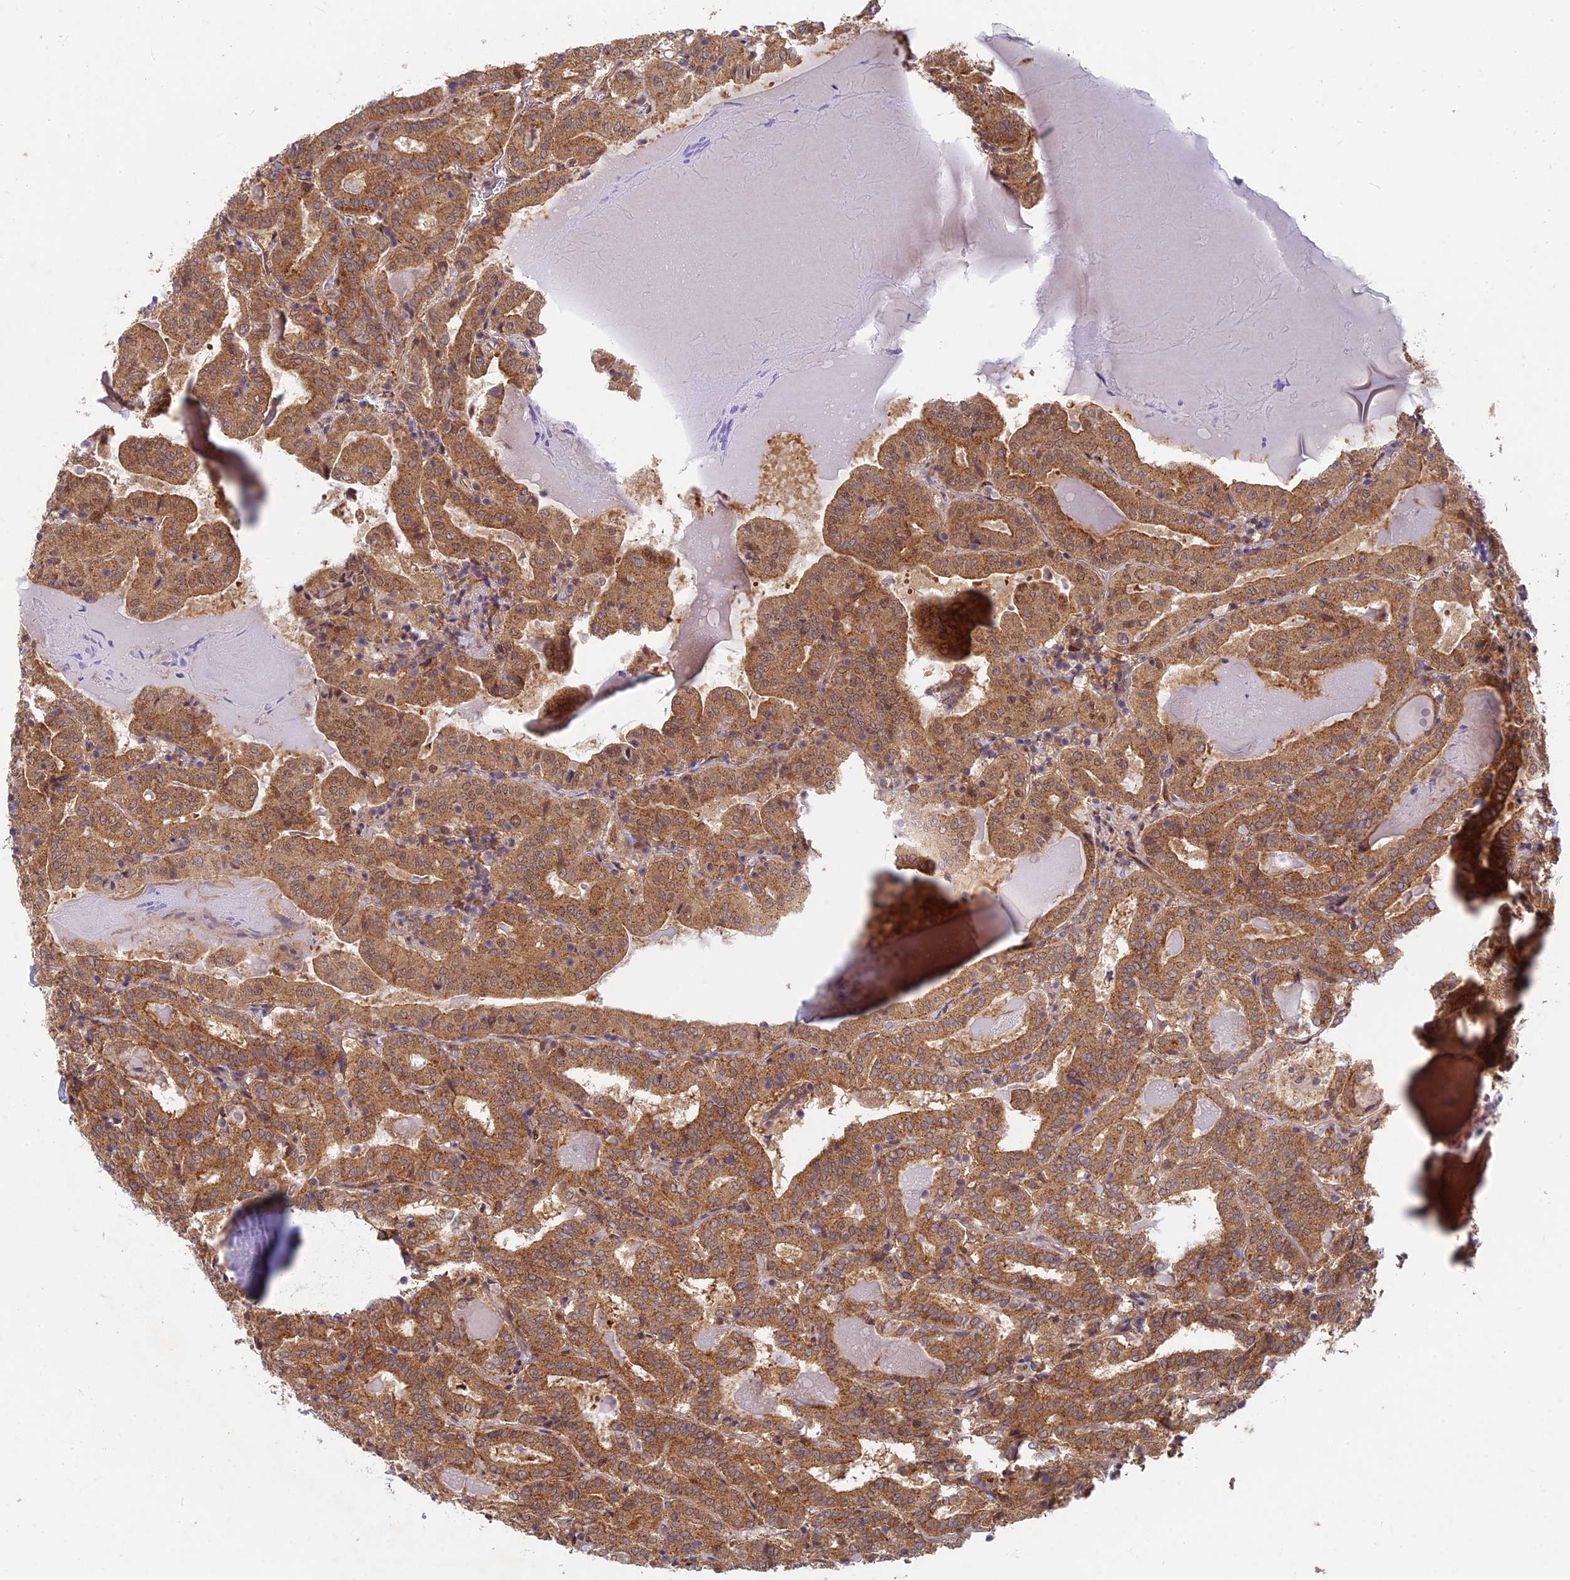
{"staining": {"intensity": "moderate", "quantity": ">75%", "location": "cytoplasmic/membranous"}, "tissue": "thyroid cancer", "cell_type": "Tumor cells", "image_type": "cancer", "snomed": [{"axis": "morphology", "description": "Papillary adenocarcinoma, NOS"}, {"axis": "topography", "description": "Thyroid gland"}], "caption": "Immunohistochemistry (IHC) (DAB) staining of human thyroid papillary adenocarcinoma shows moderate cytoplasmic/membranous protein staining in approximately >75% of tumor cells.", "gene": "TCF25", "patient": {"sex": "female", "age": 72}}